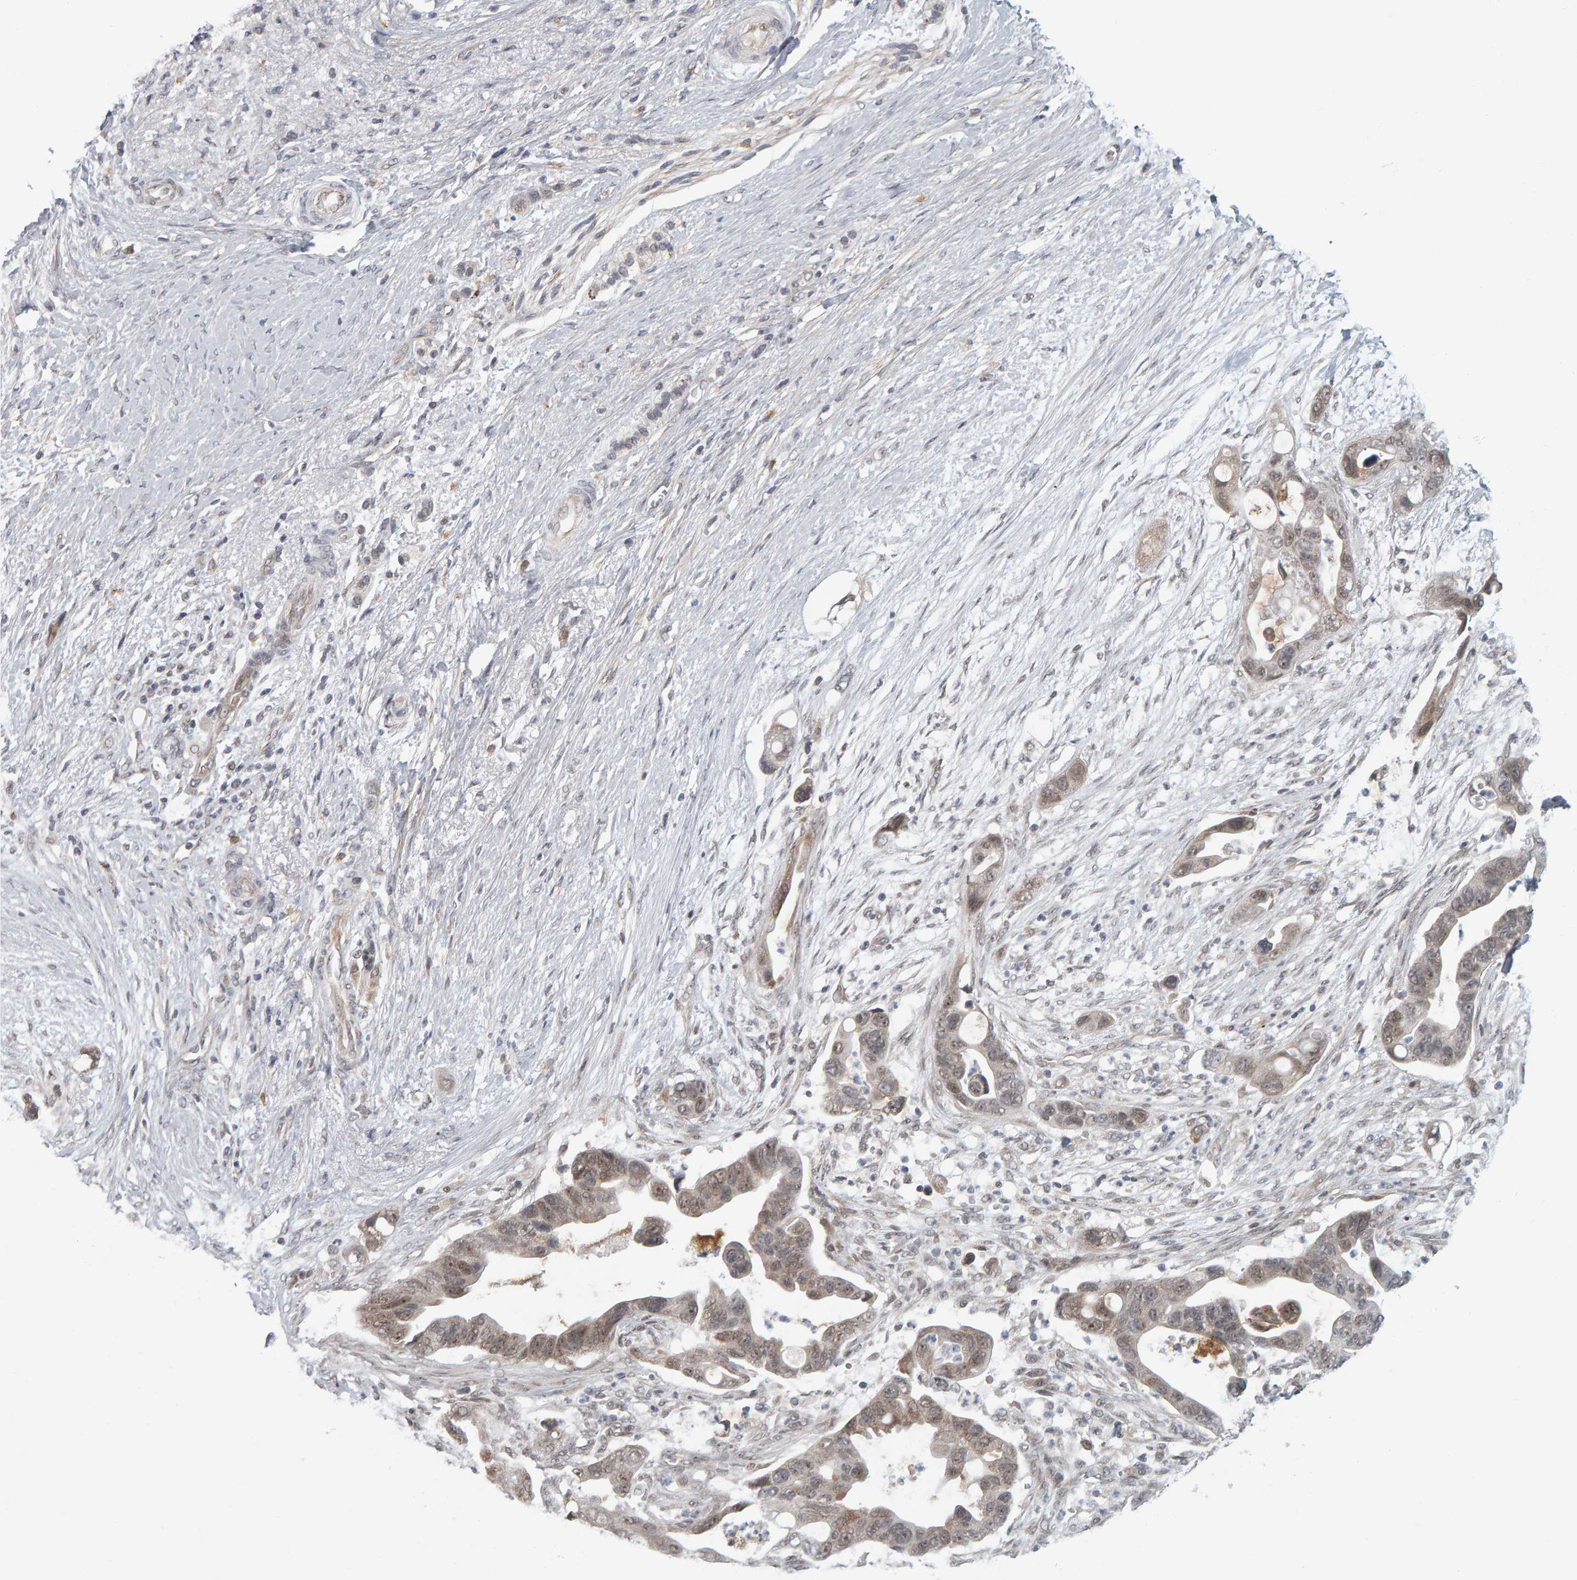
{"staining": {"intensity": "weak", "quantity": ">75%", "location": "cytoplasmic/membranous,nuclear"}, "tissue": "pancreatic cancer", "cell_type": "Tumor cells", "image_type": "cancer", "snomed": [{"axis": "morphology", "description": "Adenocarcinoma, NOS"}, {"axis": "topography", "description": "Pancreas"}], "caption": "This image exhibits IHC staining of pancreatic cancer, with low weak cytoplasmic/membranous and nuclear positivity in about >75% of tumor cells.", "gene": "DAP3", "patient": {"sex": "female", "age": 72}}